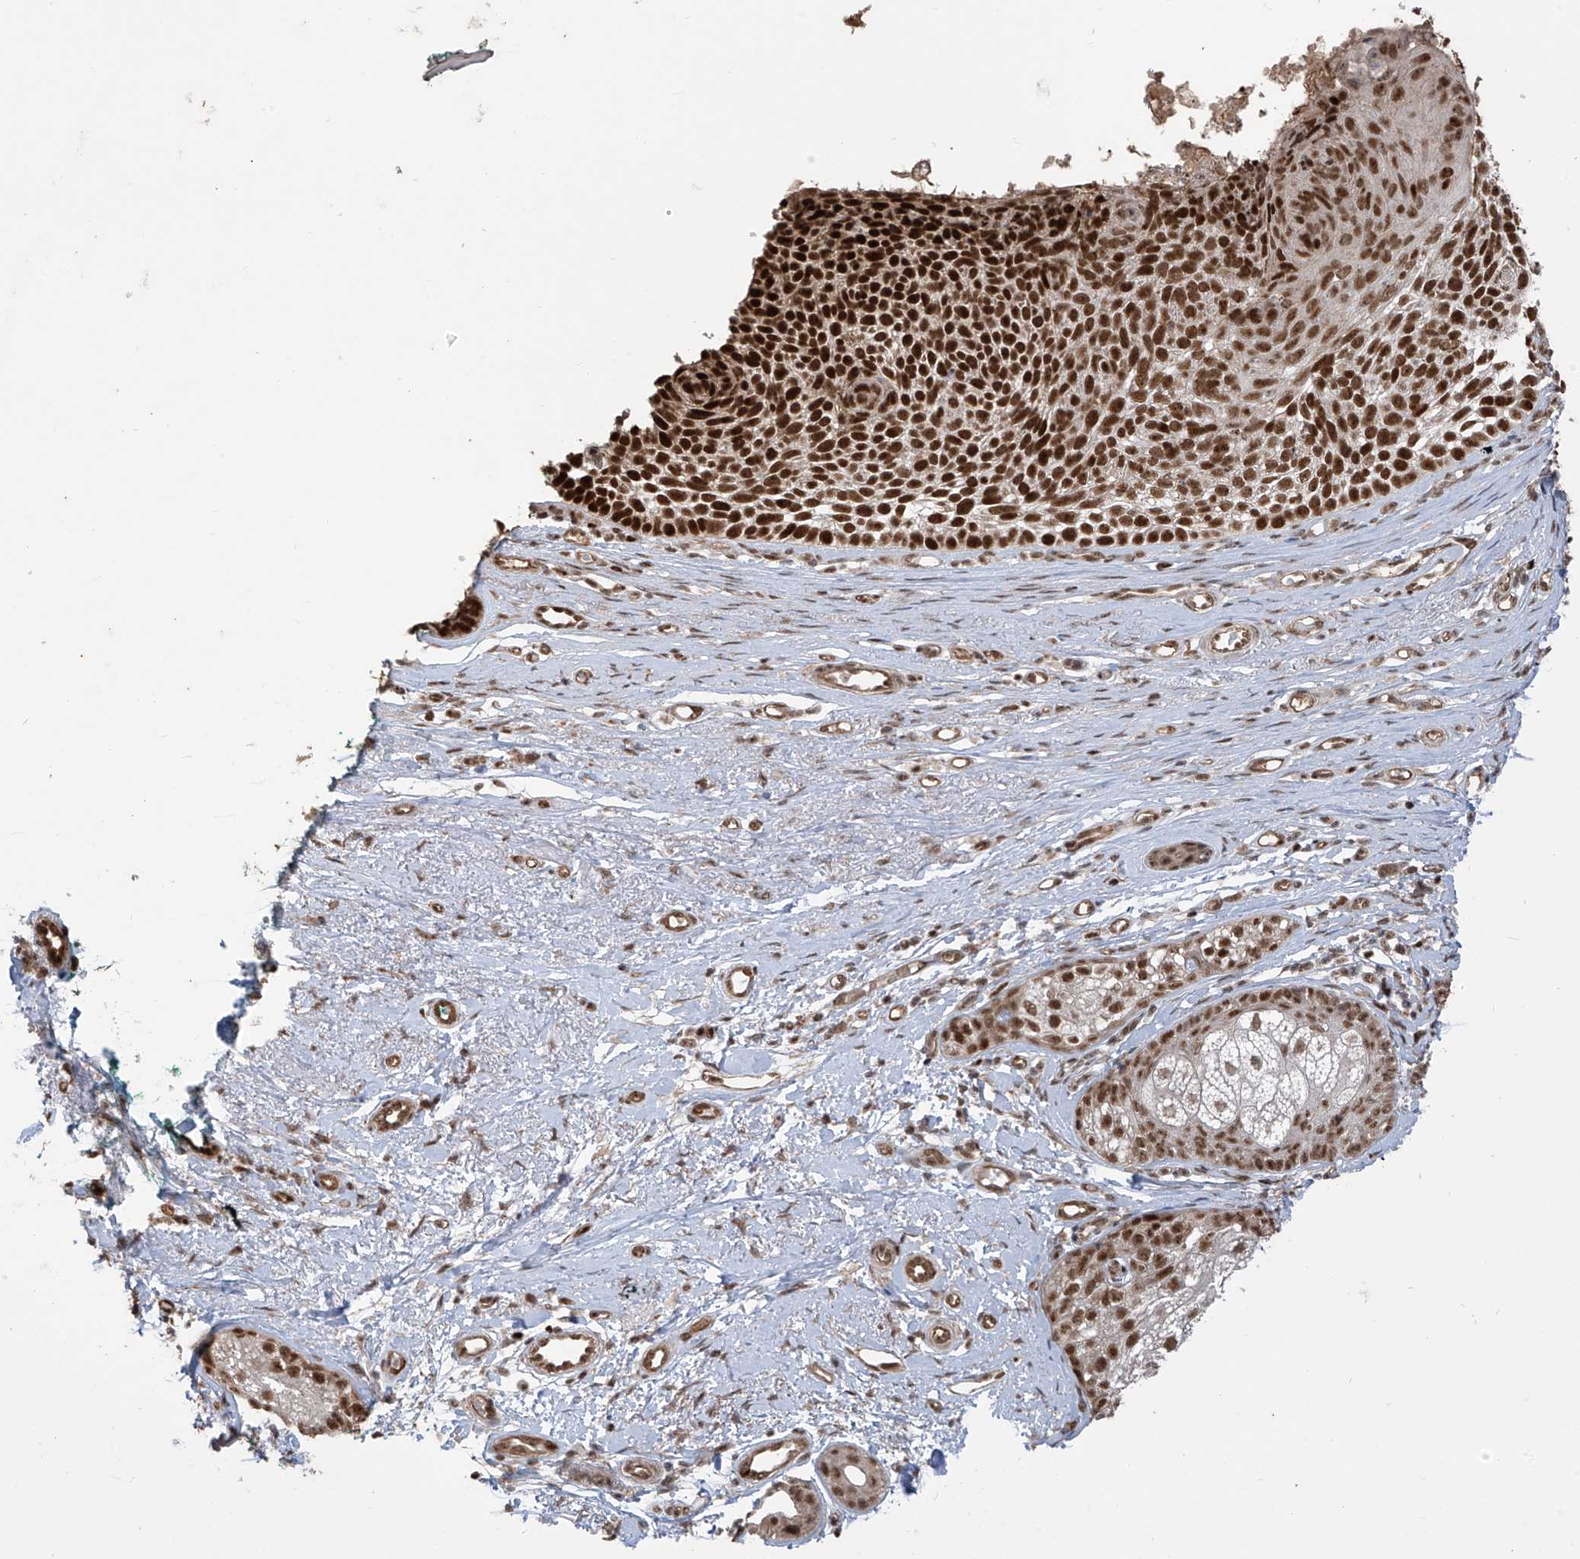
{"staining": {"intensity": "strong", "quantity": ">75%", "location": "nuclear"}, "tissue": "skin cancer", "cell_type": "Tumor cells", "image_type": "cancer", "snomed": [{"axis": "morphology", "description": "Basal cell carcinoma"}, {"axis": "topography", "description": "Skin"}], "caption": "Skin basal cell carcinoma tissue shows strong nuclear expression in about >75% of tumor cells, visualized by immunohistochemistry.", "gene": "ARHGEF3", "patient": {"sex": "female", "age": 81}}